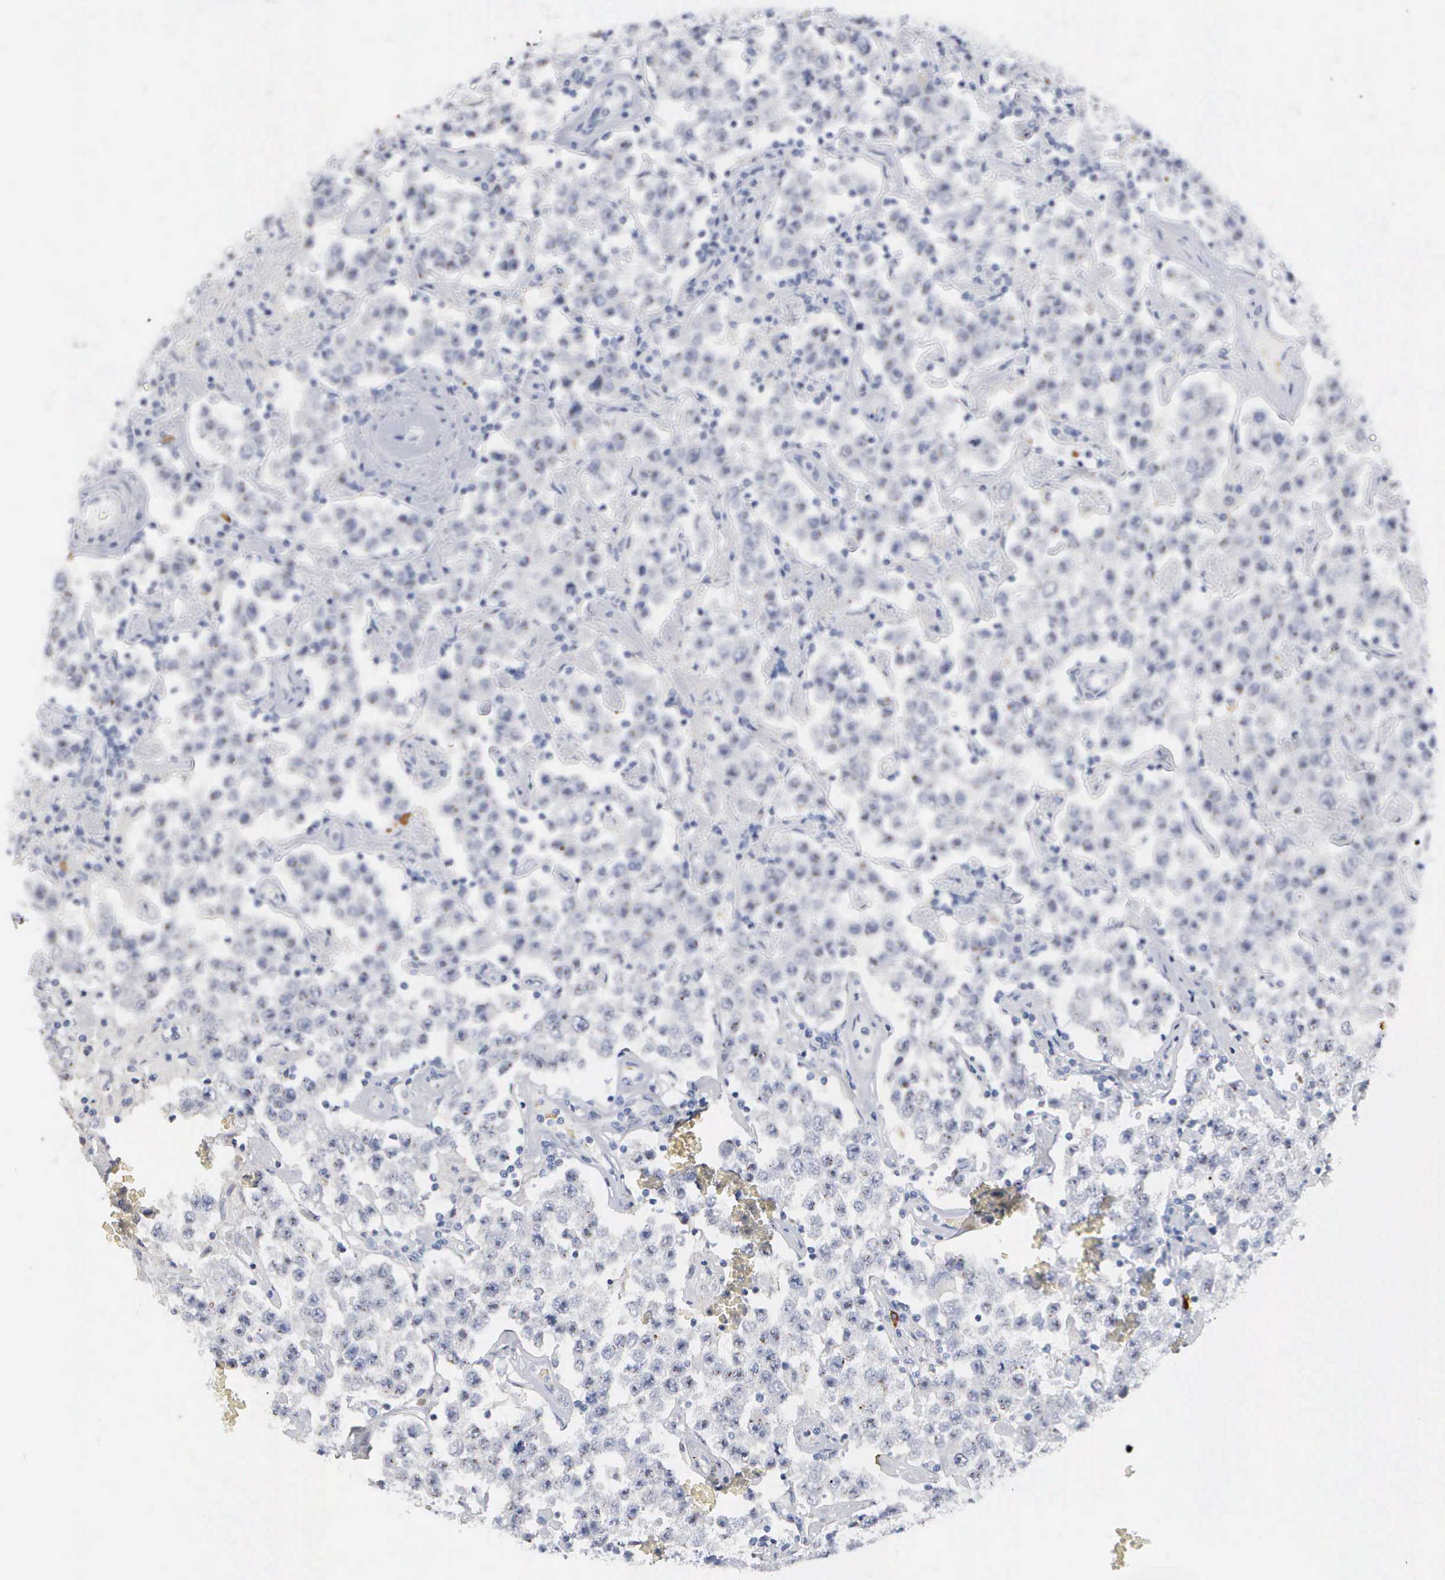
{"staining": {"intensity": "negative", "quantity": "none", "location": "none"}, "tissue": "testis cancer", "cell_type": "Tumor cells", "image_type": "cancer", "snomed": [{"axis": "morphology", "description": "Seminoma, NOS"}, {"axis": "topography", "description": "Testis"}], "caption": "Testis seminoma was stained to show a protein in brown. There is no significant positivity in tumor cells.", "gene": "ASPHD2", "patient": {"sex": "male", "age": 52}}